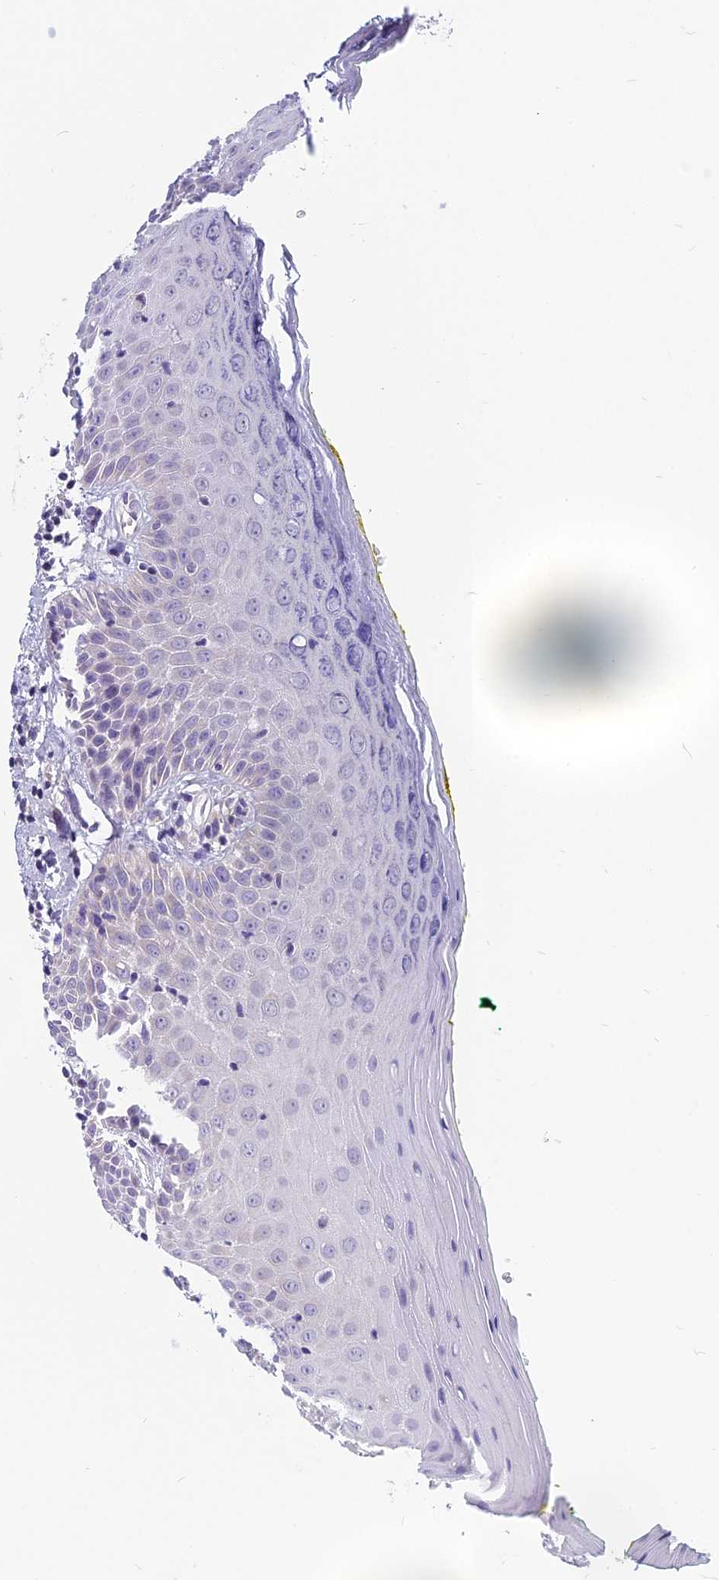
{"staining": {"intensity": "negative", "quantity": "none", "location": "none"}, "tissue": "oral mucosa", "cell_type": "Squamous epithelial cells", "image_type": "normal", "snomed": [{"axis": "morphology", "description": "Normal tissue, NOS"}, {"axis": "morphology", "description": "Squamous cell carcinoma, NOS"}, {"axis": "topography", "description": "Oral tissue"}, {"axis": "topography", "description": "Head-Neck"}], "caption": "High power microscopy histopathology image of an IHC histopathology image of normal oral mucosa, revealing no significant positivity in squamous epithelial cells.", "gene": "RBM41", "patient": {"sex": "female", "age": 70}}